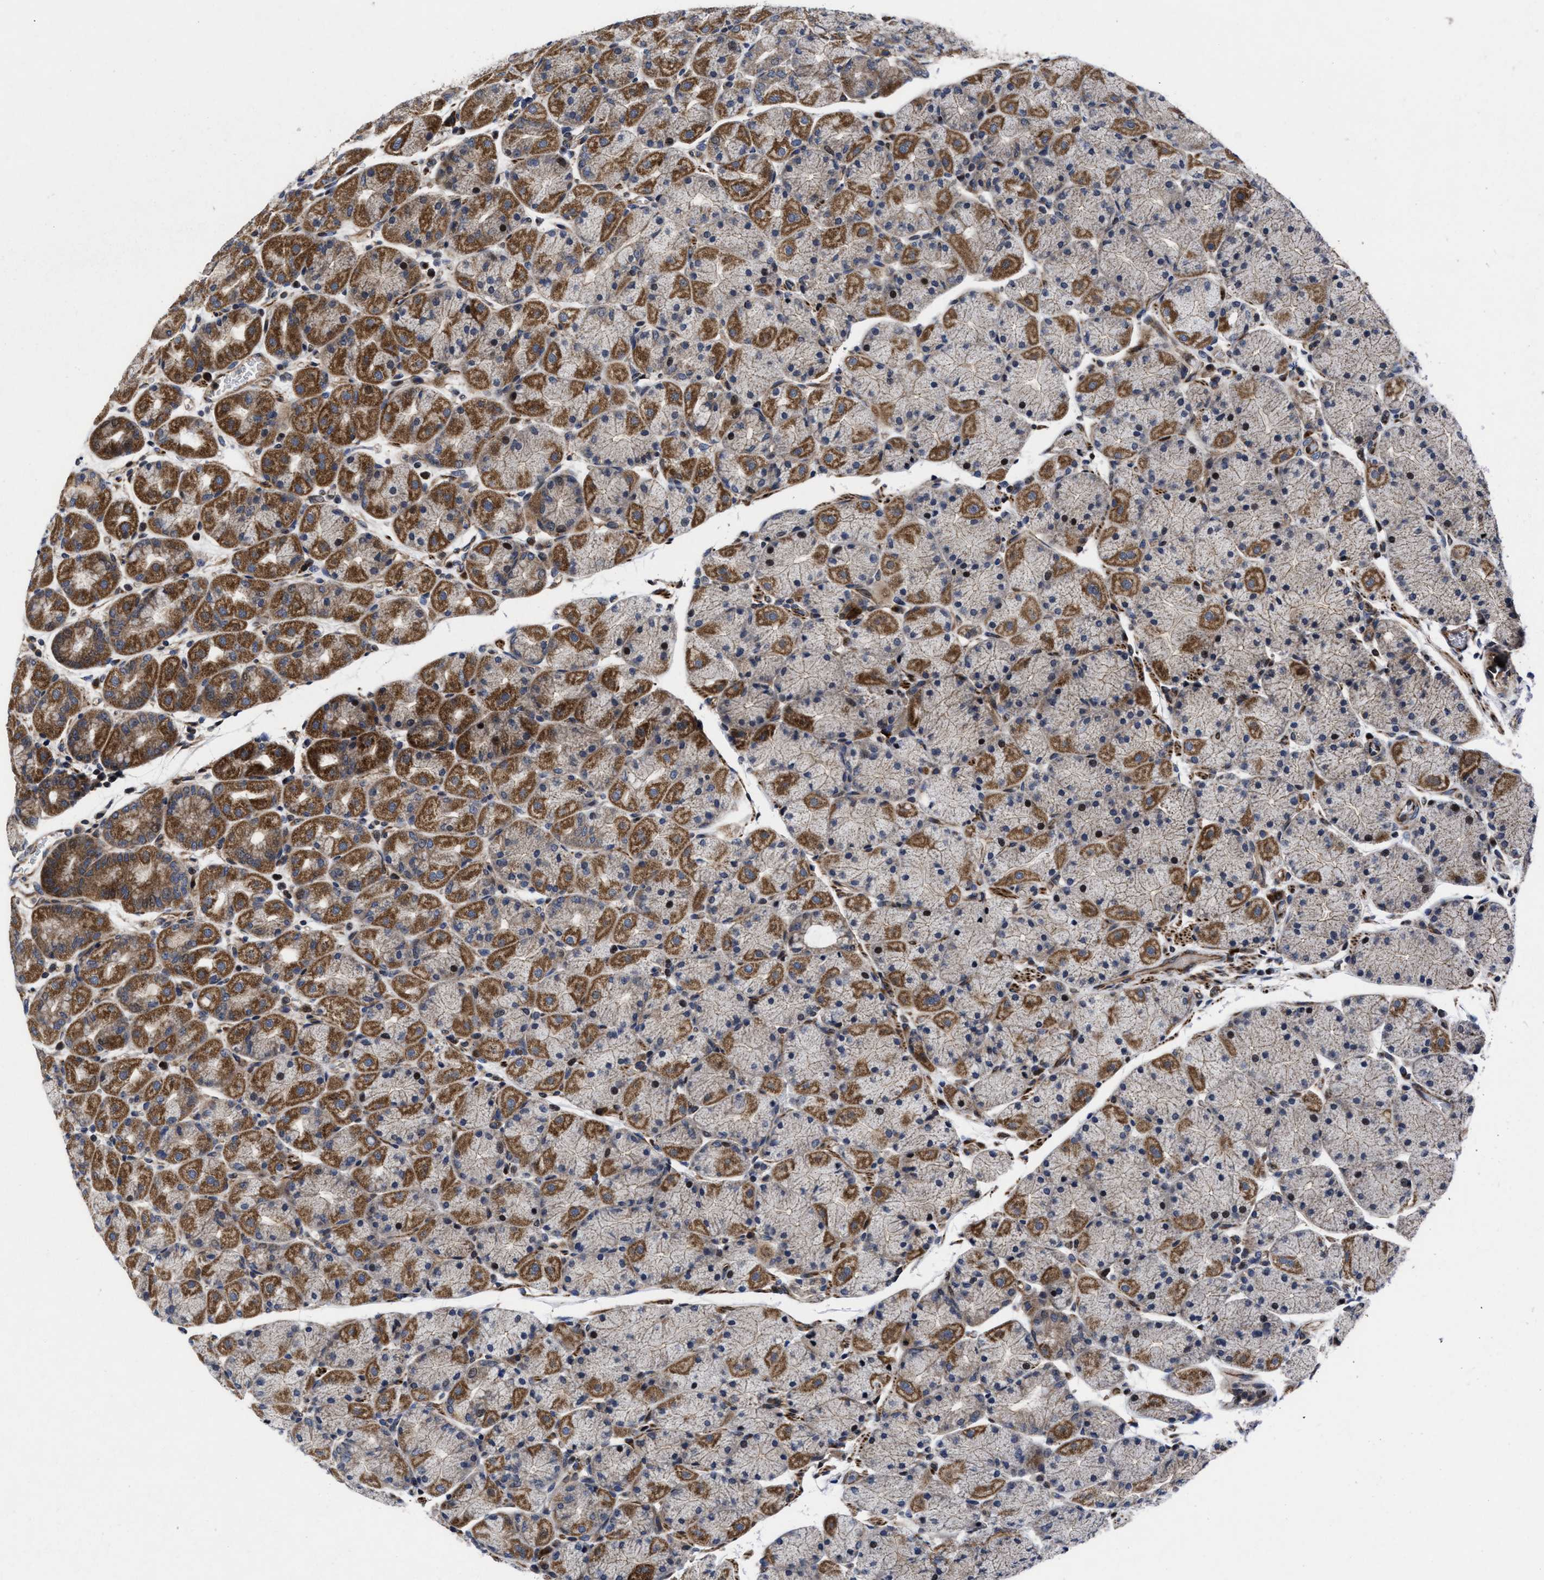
{"staining": {"intensity": "moderate", "quantity": "25%-75%", "location": "cytoplasmic/membranous"}, "tissue": "stomach", "cell_type": "Glandular cells", "image_type": "normal", "snomed": [{"axis": "morphology", "description": "Normal tissue, NOS"}, {"axis": "morphology", "description": "Carcinoid, malignant, NOS"}, {"axis": "topography", "description": "Stomach, upper"}], "caption": "The immunohistochemical stain shows moderate cytoplasmic/membranous expression in glandular cells of benign stomach. (brown staining indicates protein expression, while blue staining denotes nuclei).", "gene": "MRPL50", "patient": {"sex": "male", "age": 39}}